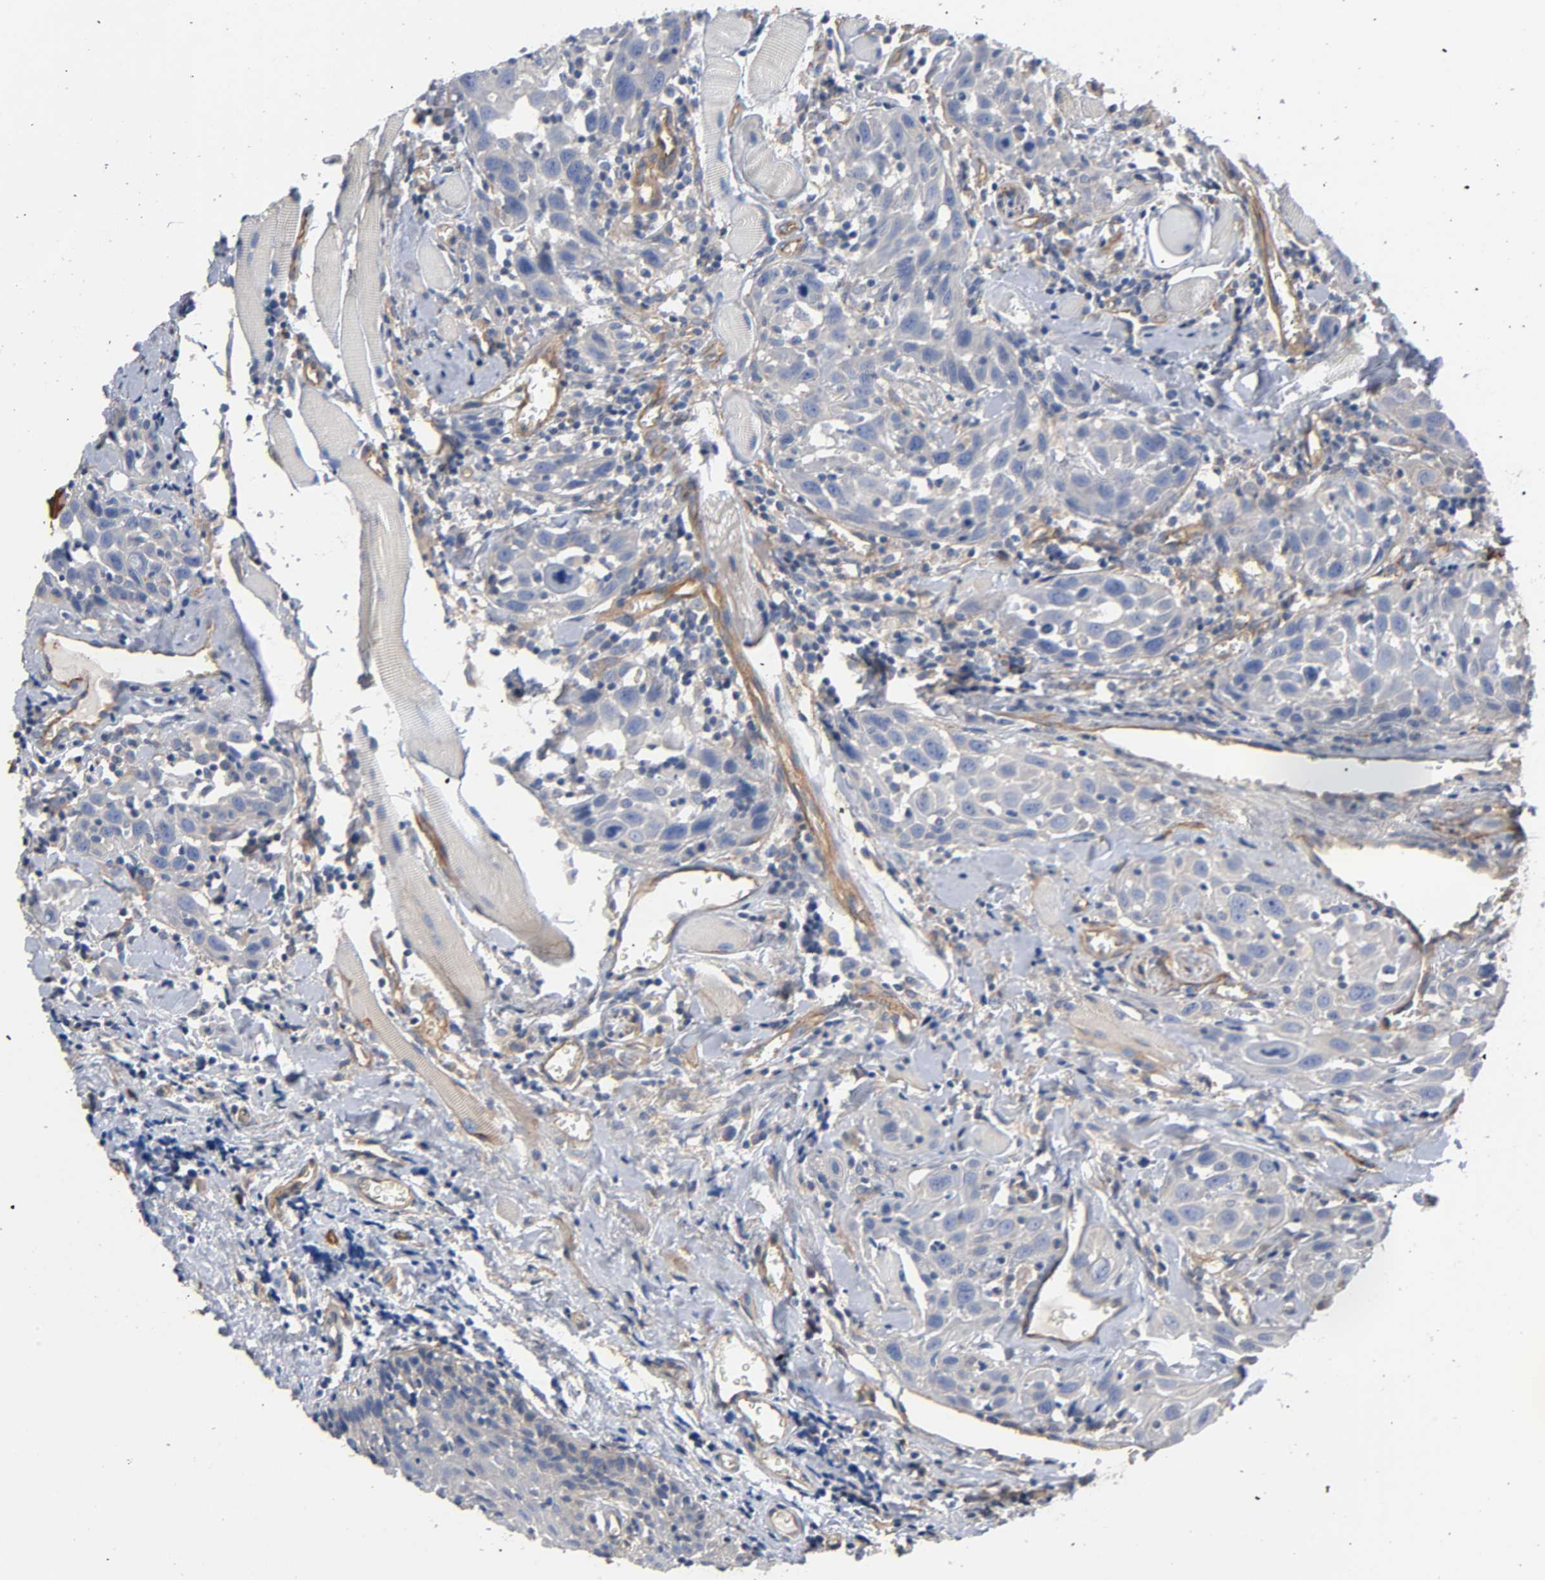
{"staining": {"intensity": "negative", "quantity": "none", "location": "none"}, "tissue": "head and neck cancer", "cell_type": "Tumor cells", "image_type": "cancer", "snomed": [{"axis": "morphology", "description": "Squamous cell carcinoma, NOS"}, {"axis": "topography", "description": "Oral tissue"}, {"axis": "topography", "description": "Head-Neck"}], "caption": "Head and neck squamous cell carcinoma was stained to show a protein in brown. There is no significant expression in tumor cells.", "gene": "MARS1", "patient": {"sex": "female", "age": 50}}